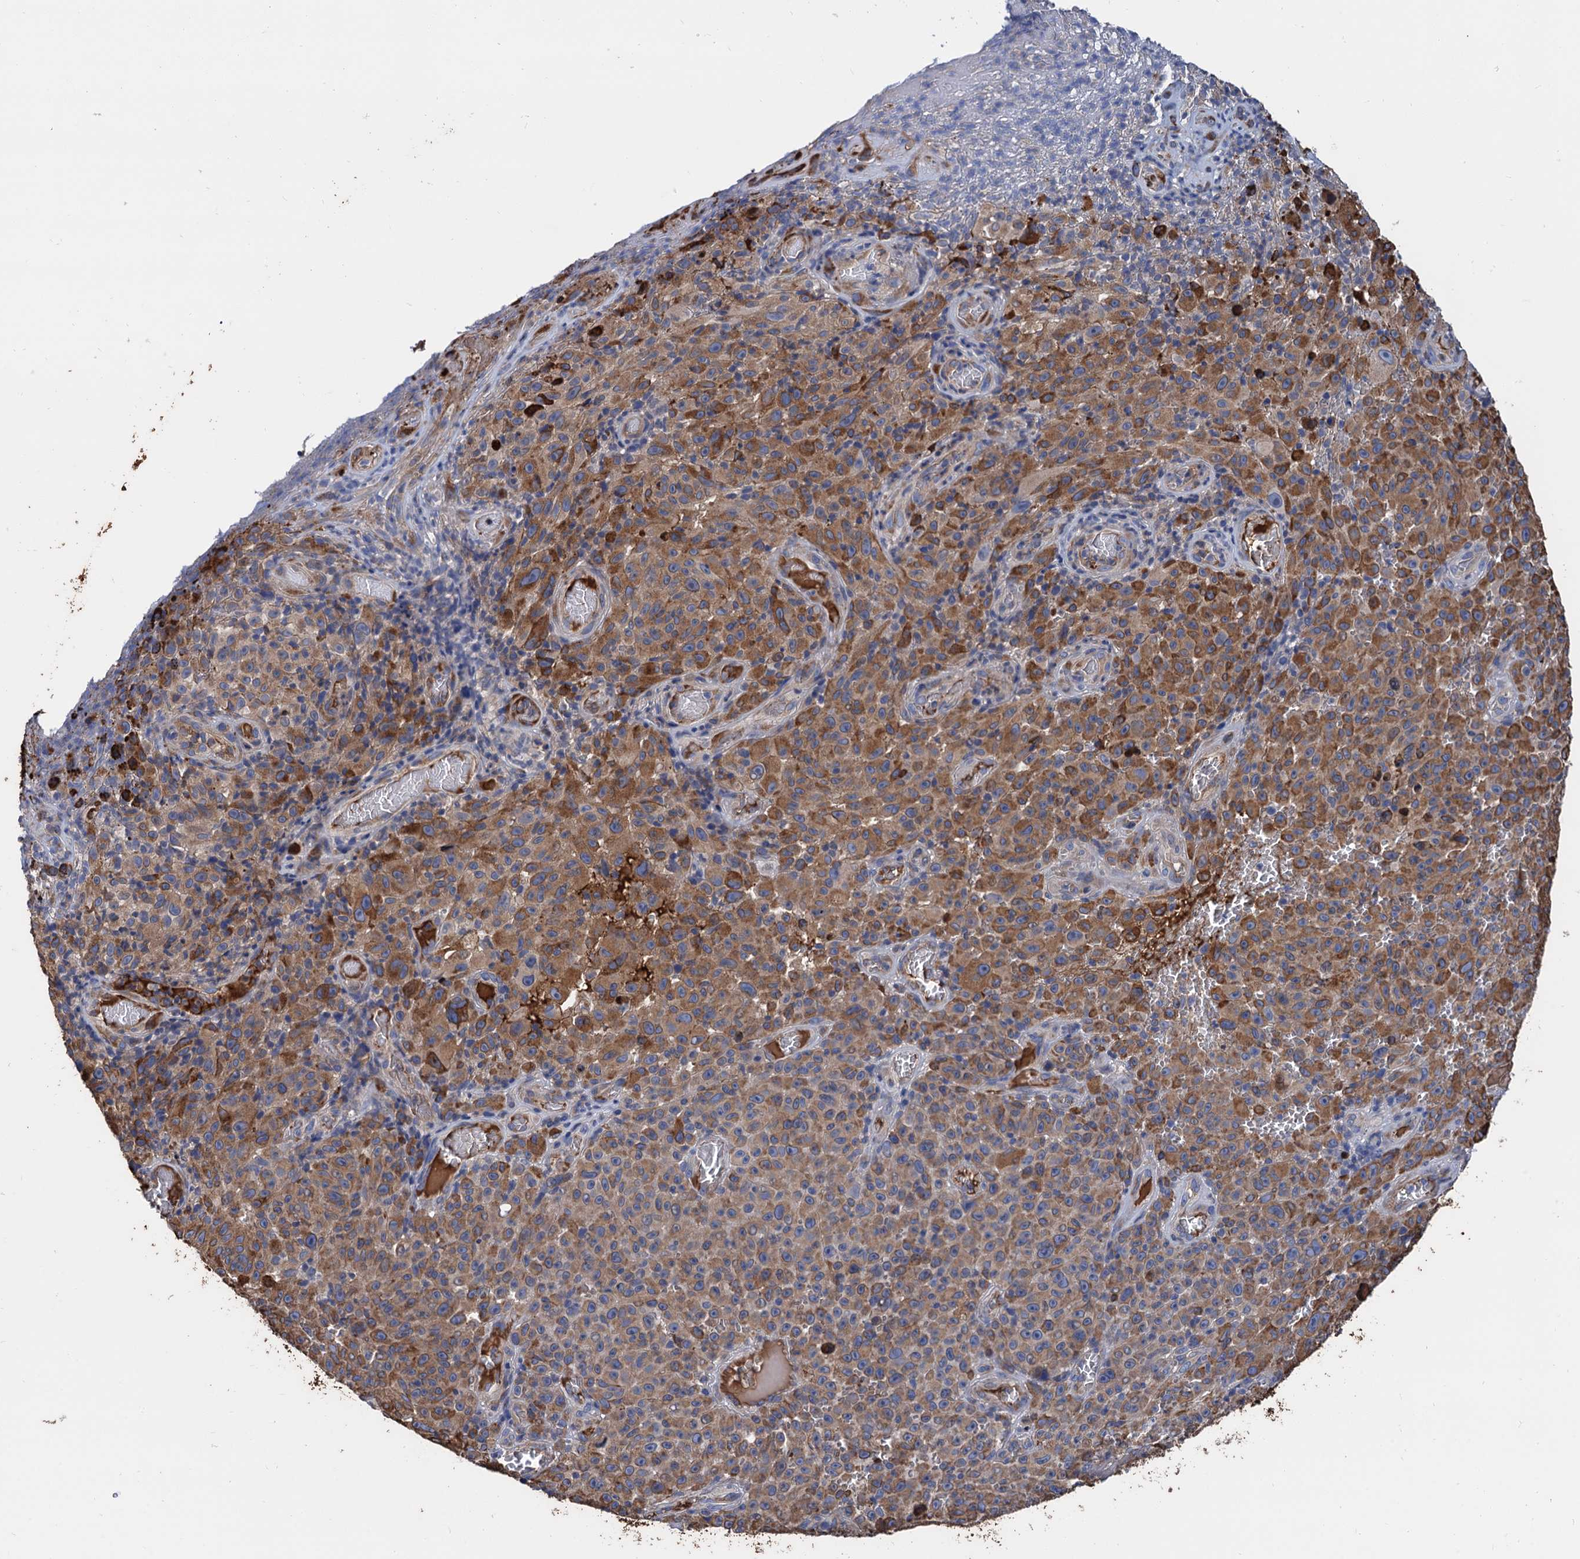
{"staining": {"intensity": "moderate", "quantity": ">75%", "location": "cytoplasmic/membranous"}, "tissue": "melanoma", "cell_type": "Tumor cells", "image_type": "cancer", "snomed": [{"axis": "morphology", "description": "Malignant melanoma, NOS"}, {"axis": "topography", "description": "Skin"}], "caption": "DAB immunohistochemical staining of human melanoma exhibits moderate cytoplasmic/membranous protein positivity in about >75% of tumor cells.", "gene": "CNNM1", "patient": {"sex": "female", "age": 82}}